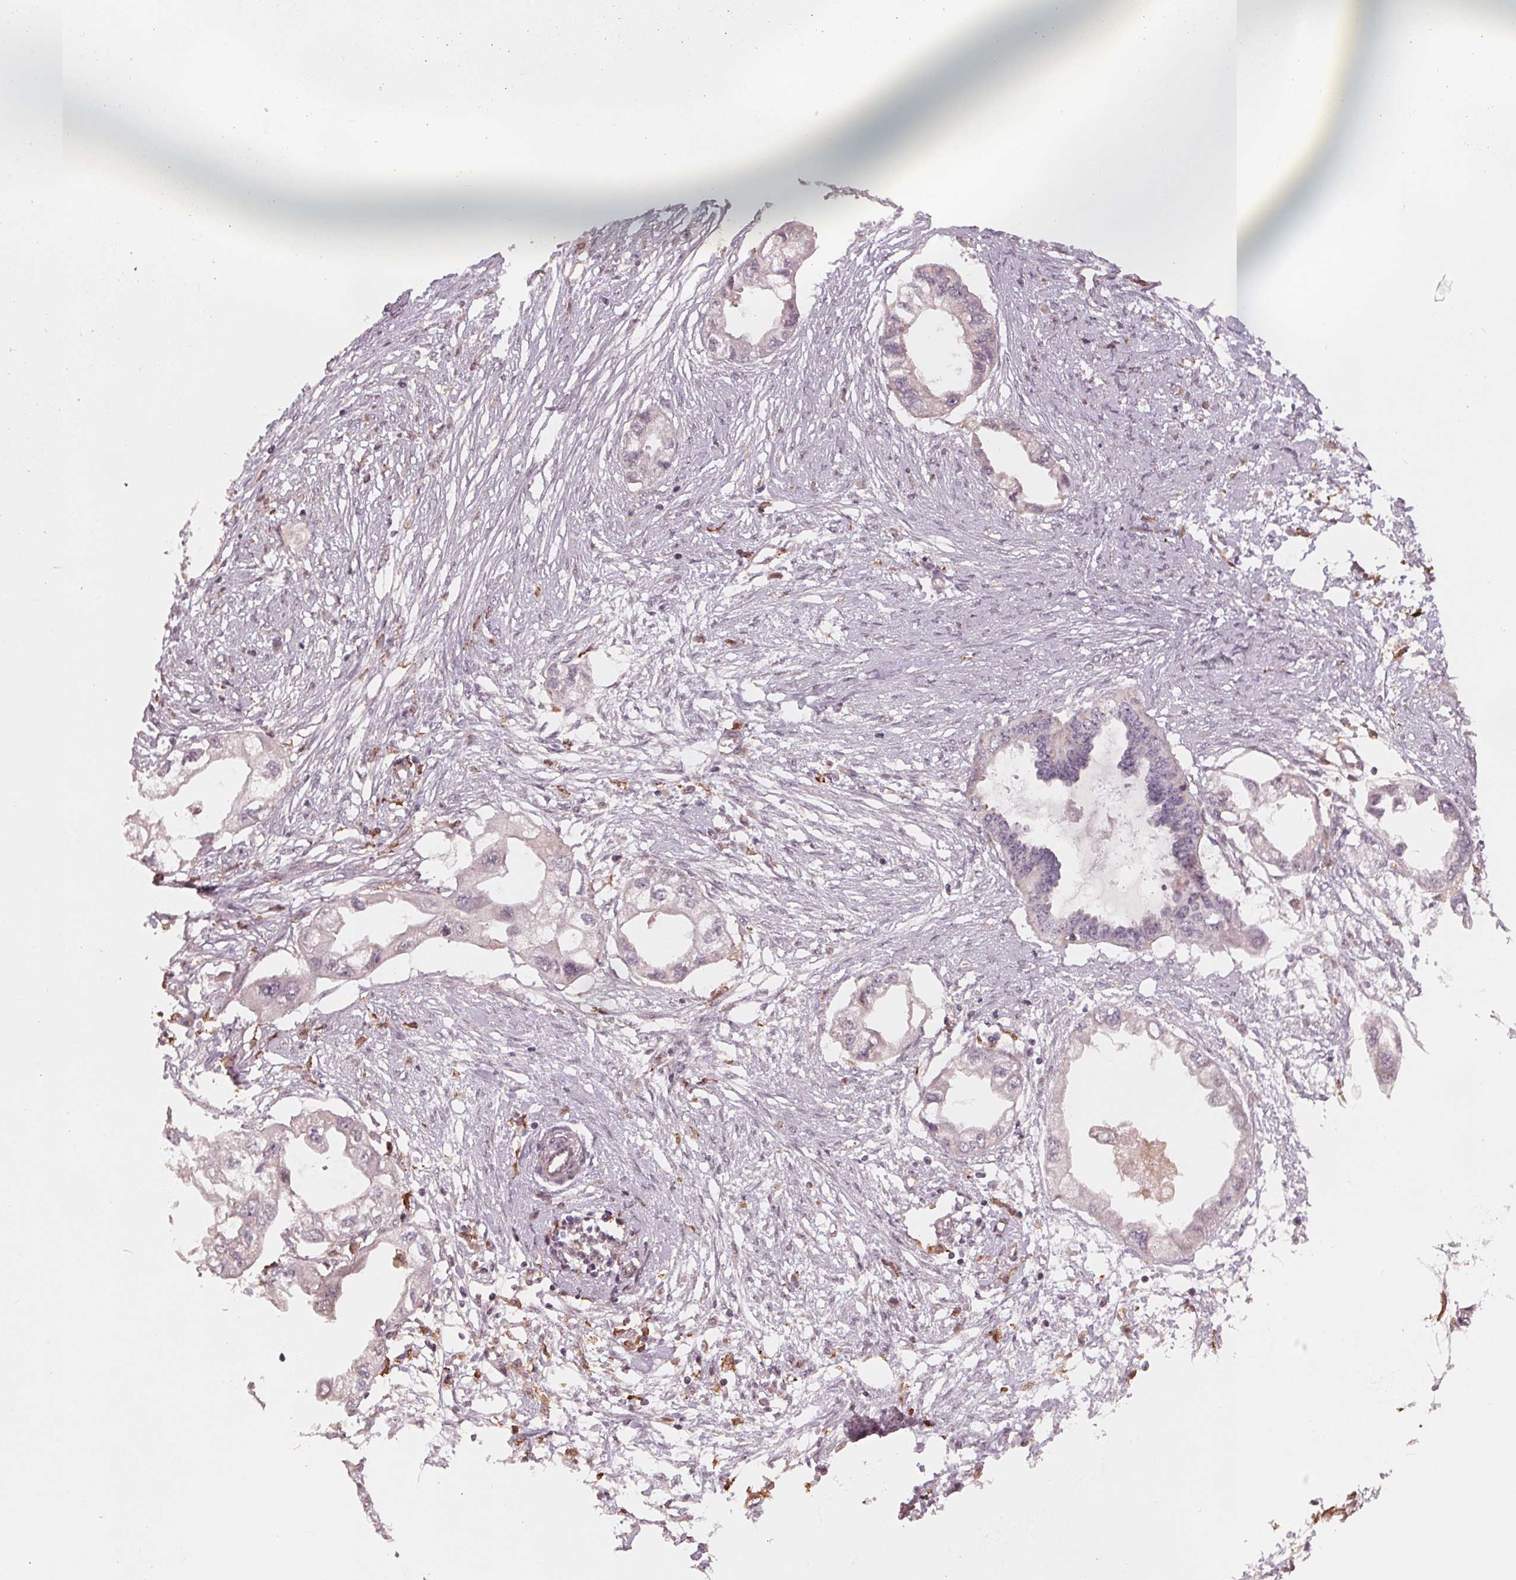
{"staining": {"intensity": "negative", "quantity": "none", "location": "none"}, "tissue": "endometrial cancer", "cell_type": "Tumor cells", "image_type": "cancer", "snomed": [{"axis": "morphology", "description": "Adenocarcinoma, NOS"}, {"axis": "morphology", "description": "Adenocarcinoma, metastatic, NOS"}, {"axis": "topography", "description": "Adipose tissue"}, {"axis": "topography", "description": "Endometrium"}], "caption": "There is no significant expression in tumor cells of metastatic adenocarcinoma (endometrial).", "gene": "IL9R", "patient": {"sex": "female", "age": 67}}